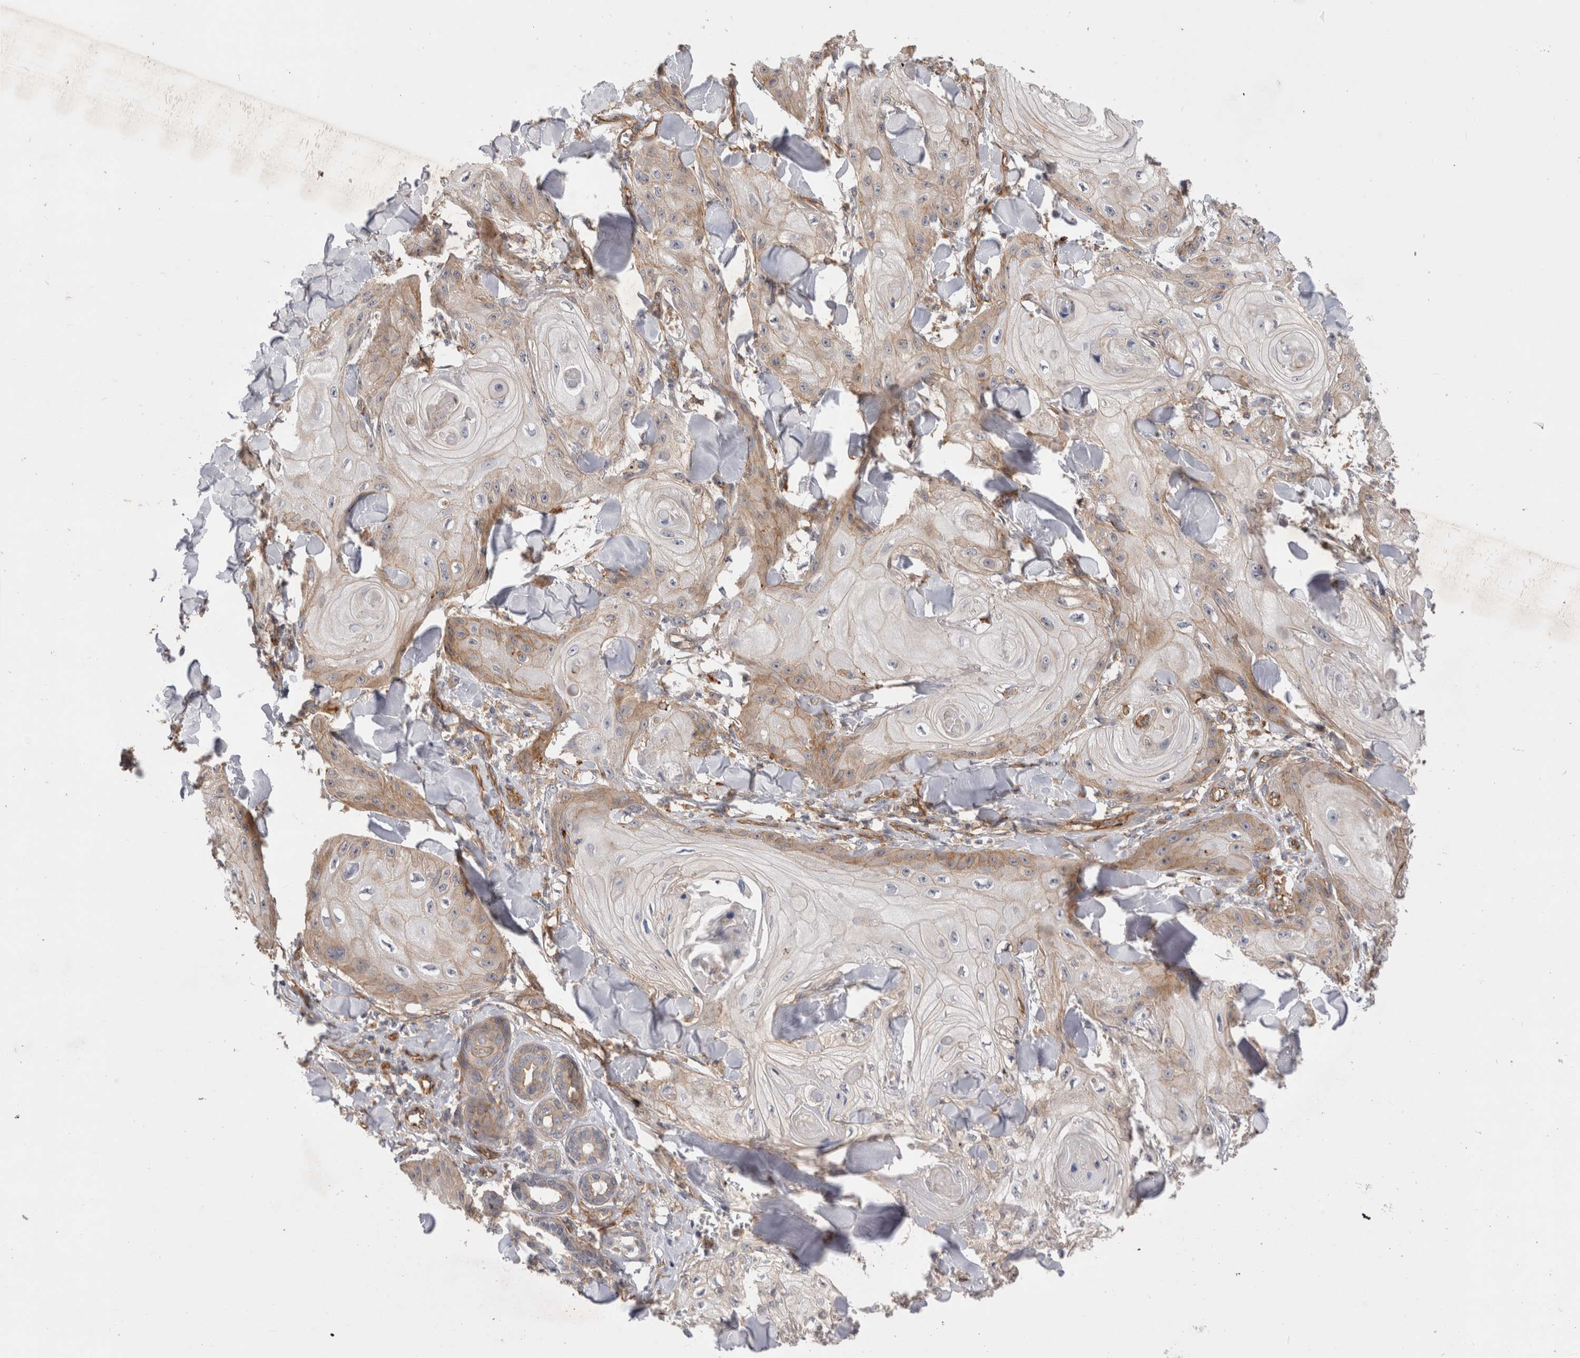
{"staining": {"intensity": "weak", "quantity": ">75%", "location": "cytoplasmic/membranous"}, "tissue": "skin cancer", "cell_type": "Tumor cells", "image_type": "cancer", "snomed": [{"axis": "morphology", "description": "Squamous cell carcinoma, NOS"}, {"axis": "topography", "description": "Skin"}], "caption": "Protein staining of skin squamous cell carcinoma tissue exhibits weak cytoplasmic/membranous expression in about >75% of tumor cells.", "gene": "BNIP2", "patient": {"sex": "male", "age": 74}}